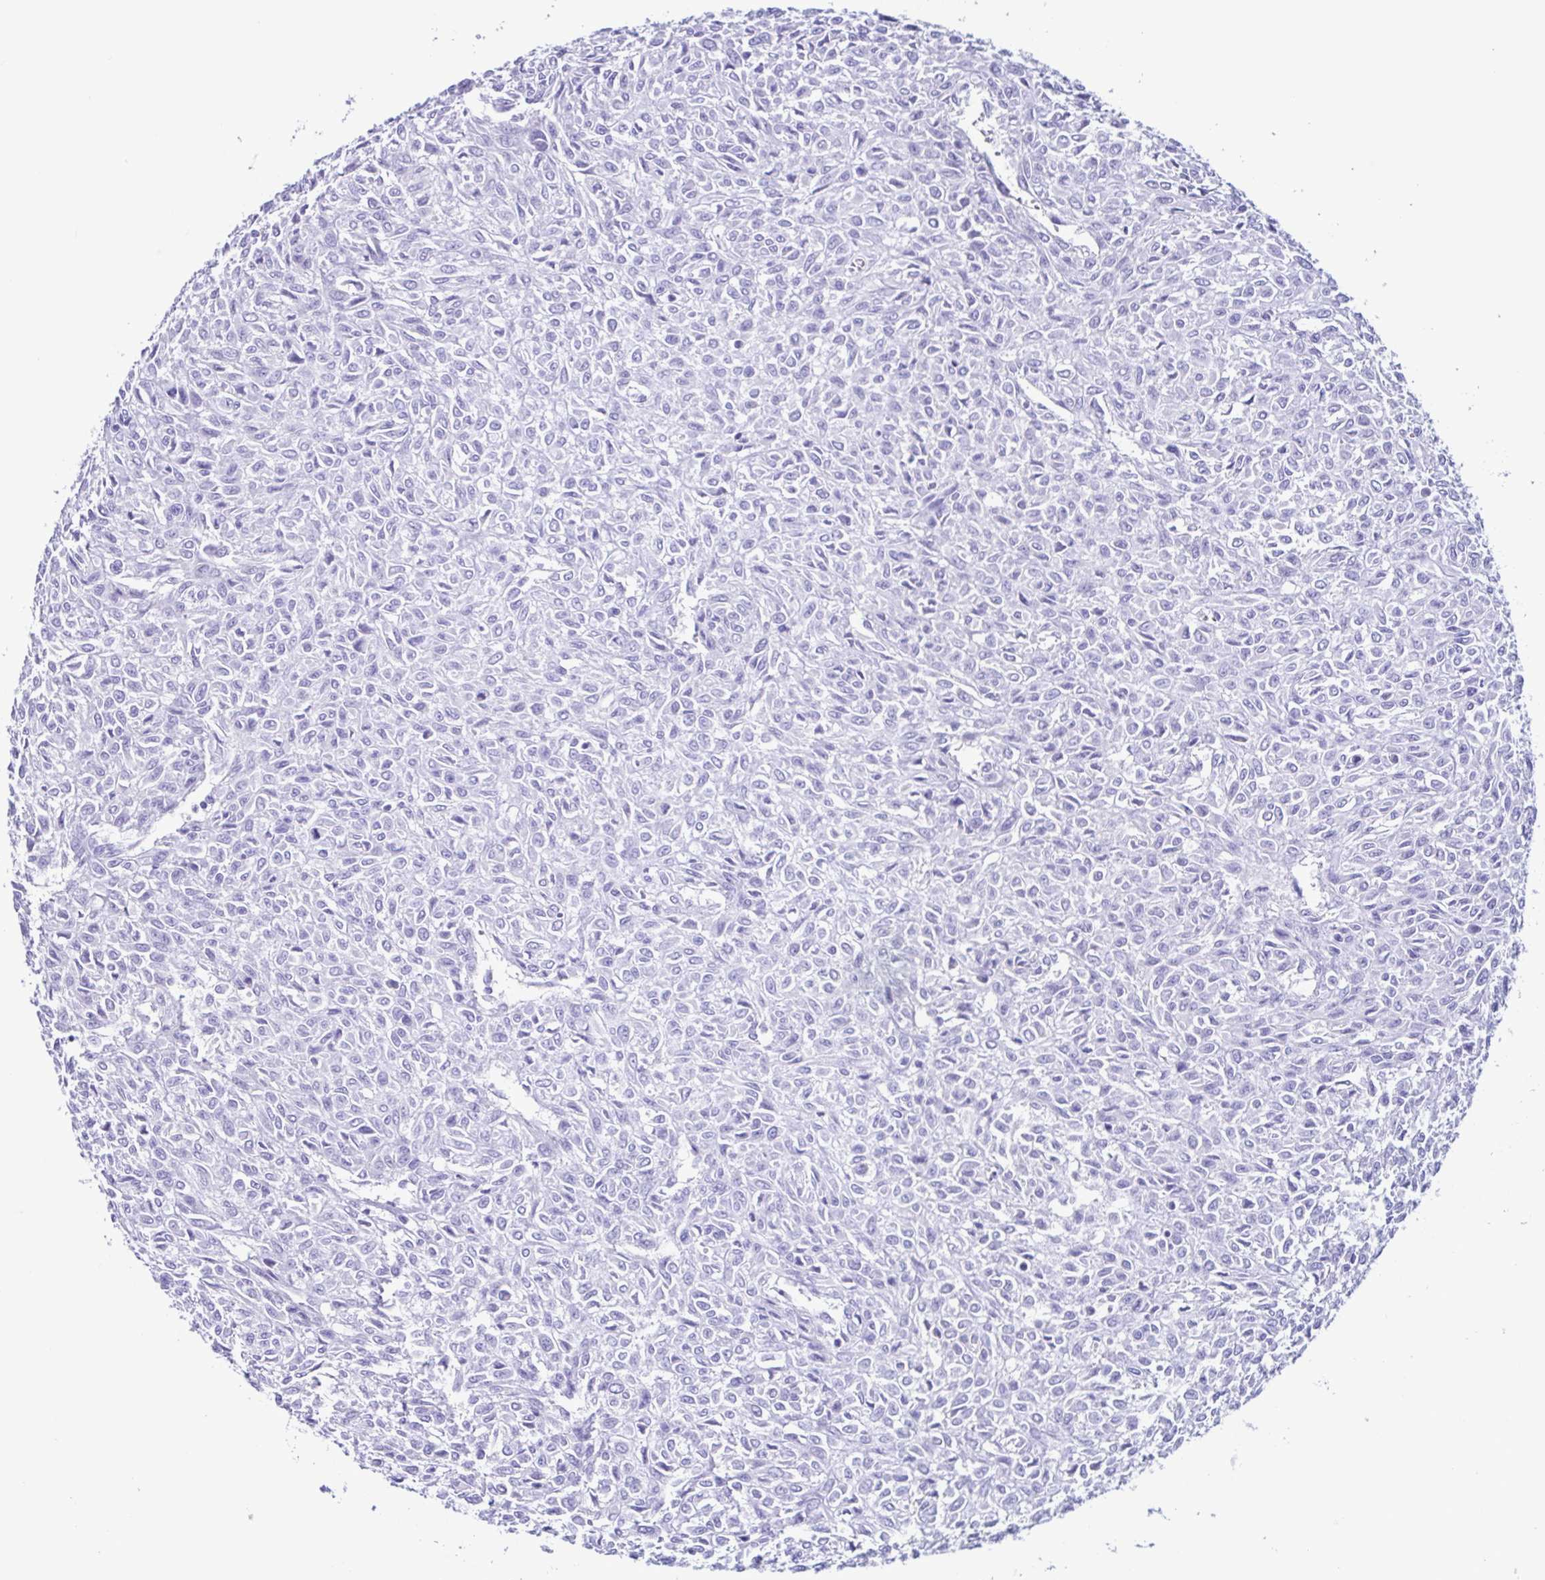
{"staining": {"intensity": "negative", "quantity": "none", "location": "none"}, "tissue": "renal cancer", "cell_type": "Tumor cells", "image_type": "cancer", "snomed": [{"axis": "morphology", "description": "Adenocarcinoma, NOS"}, {"axis": "topography", "description": "Kidney"}], "caption": "High magnification brightfield microscopy of renal adenocarcinoma stained with DAB (brown) and counterstained with hematoxylin (blue): tumor cells show no significant positivity. The staining was performed using DAB to visualize the protein expression in brown, while the nuclei were stained in blue with hematoxylin (Magnification: 20x).", "gene": "ACTRT3", "patient": {"sex": "male", "age": 58}}